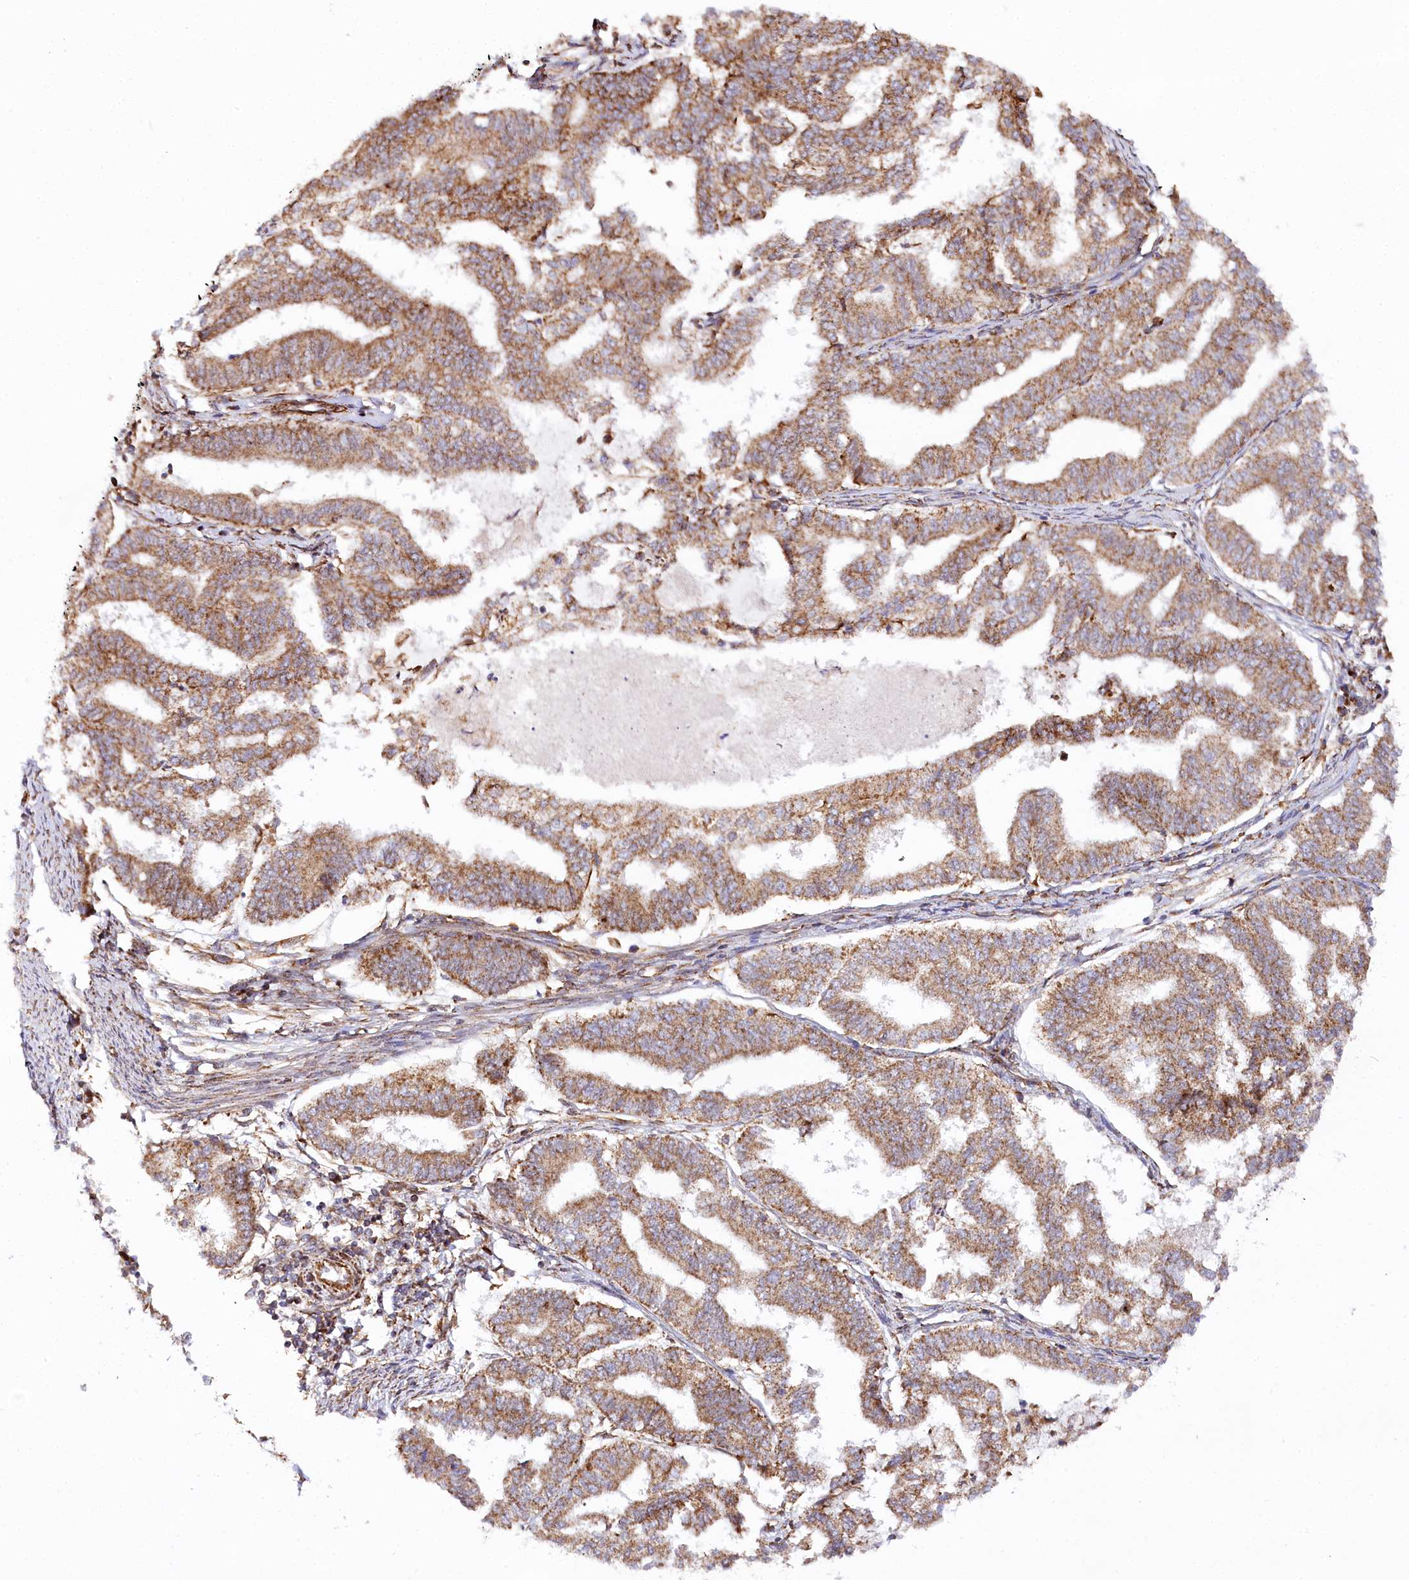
{"staining": {"intensity": "moderate", "quantity": ">75%", "location": "cytoplasmic/membranous"}, "tissue": "endometrial cancer", "cell_type": "Tumor cells", "image_type": "cancer", "snomed": [{"axis": "morphology", "description": "Adenocarcinoma, NOS"}, {"axis": "topography", "description": "Endometrium"}], "caption": "An image of endometrial cancer (adenocarcinoma) stained for a protein reveals moderate cytoplasmic/membranous brown staining in tumor cells.", "gene": "THUMPD3", "patient": {"sex": "female", "age": 79}}